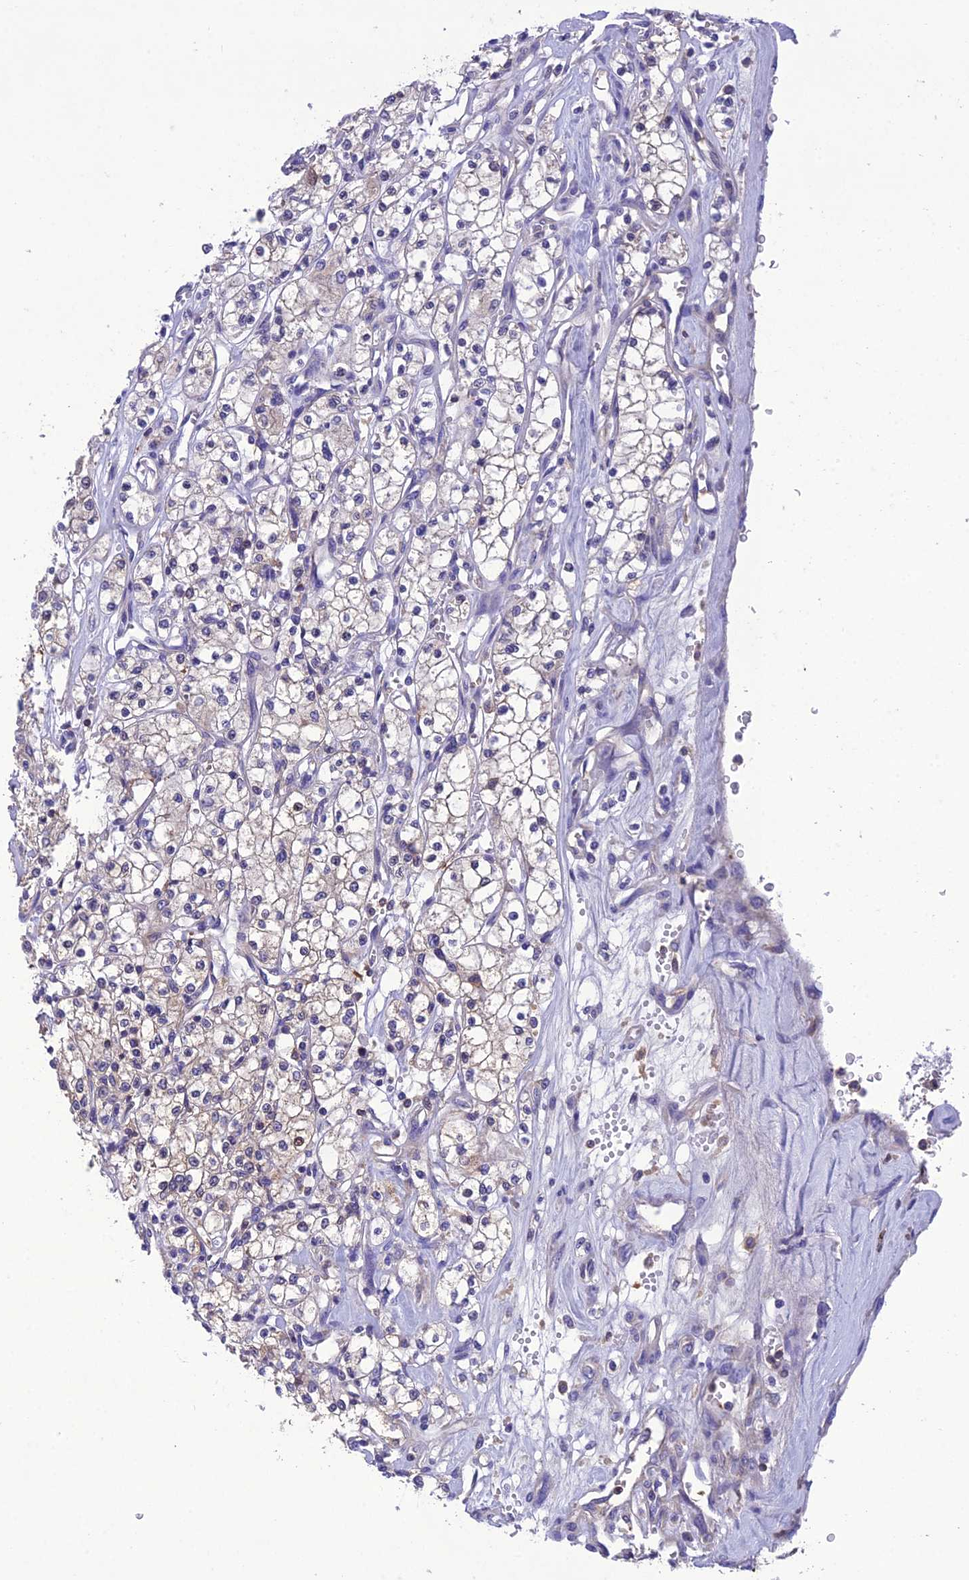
{"staining": {"intensity": "negative", "quantity": "none", "location": "none"}, "tissue": "renal cancer", "cell_type": "Tumor cells", "image_type": "cancer", "snomed": [{"axis": "morphology", "description": "Adenocarcinoma, NOS"}, {"axis": "topography", "description": "Kidney"}], "caption": "The image shows no staining of tumor cells in renal cancer.", "gene": "SNX24", "patient": {"sex": "female", "age": 59}}